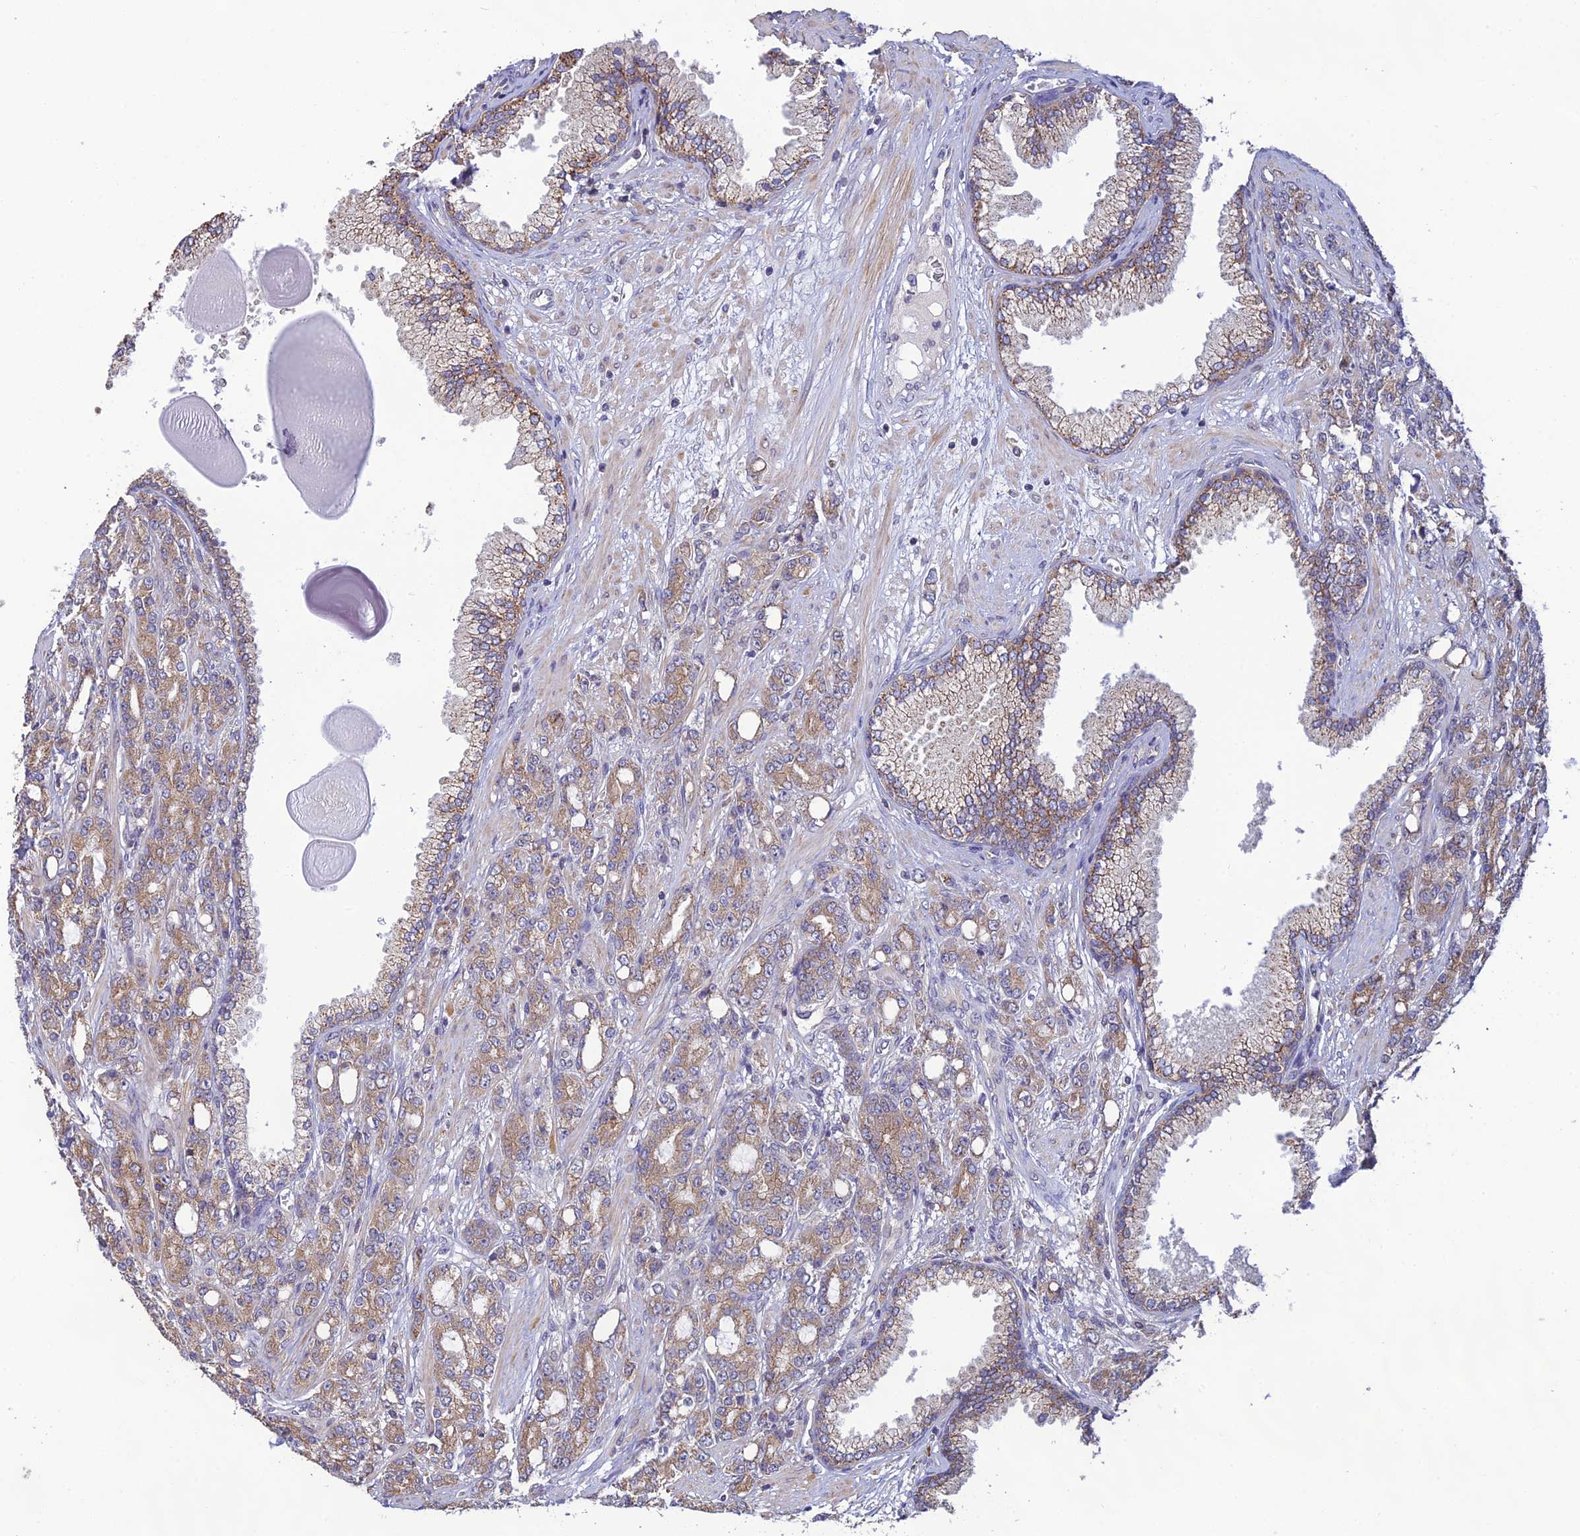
{"staining": {"intensity": "moderate", "quantity": ">75%", "location": "cytoplasmic/membranous"}, "tissue": "prostate cancer", "cell_type": "Tumor cells", "image_type": "cancer", "snomed": [{"axis": "morphology", "description": "Adenocarcinoma, High grade"}, {"axis": "topography", "description": "Prostate"}], "caption": "Human prostate adenocarcinoma (high-grade) stained for a protein (brown) reveals moderate cytoplasmic/membranous positive staining in about >75% of tumor cells.", "gene": "MRNIP", "patient": {"sex": "male", "age": 62}}